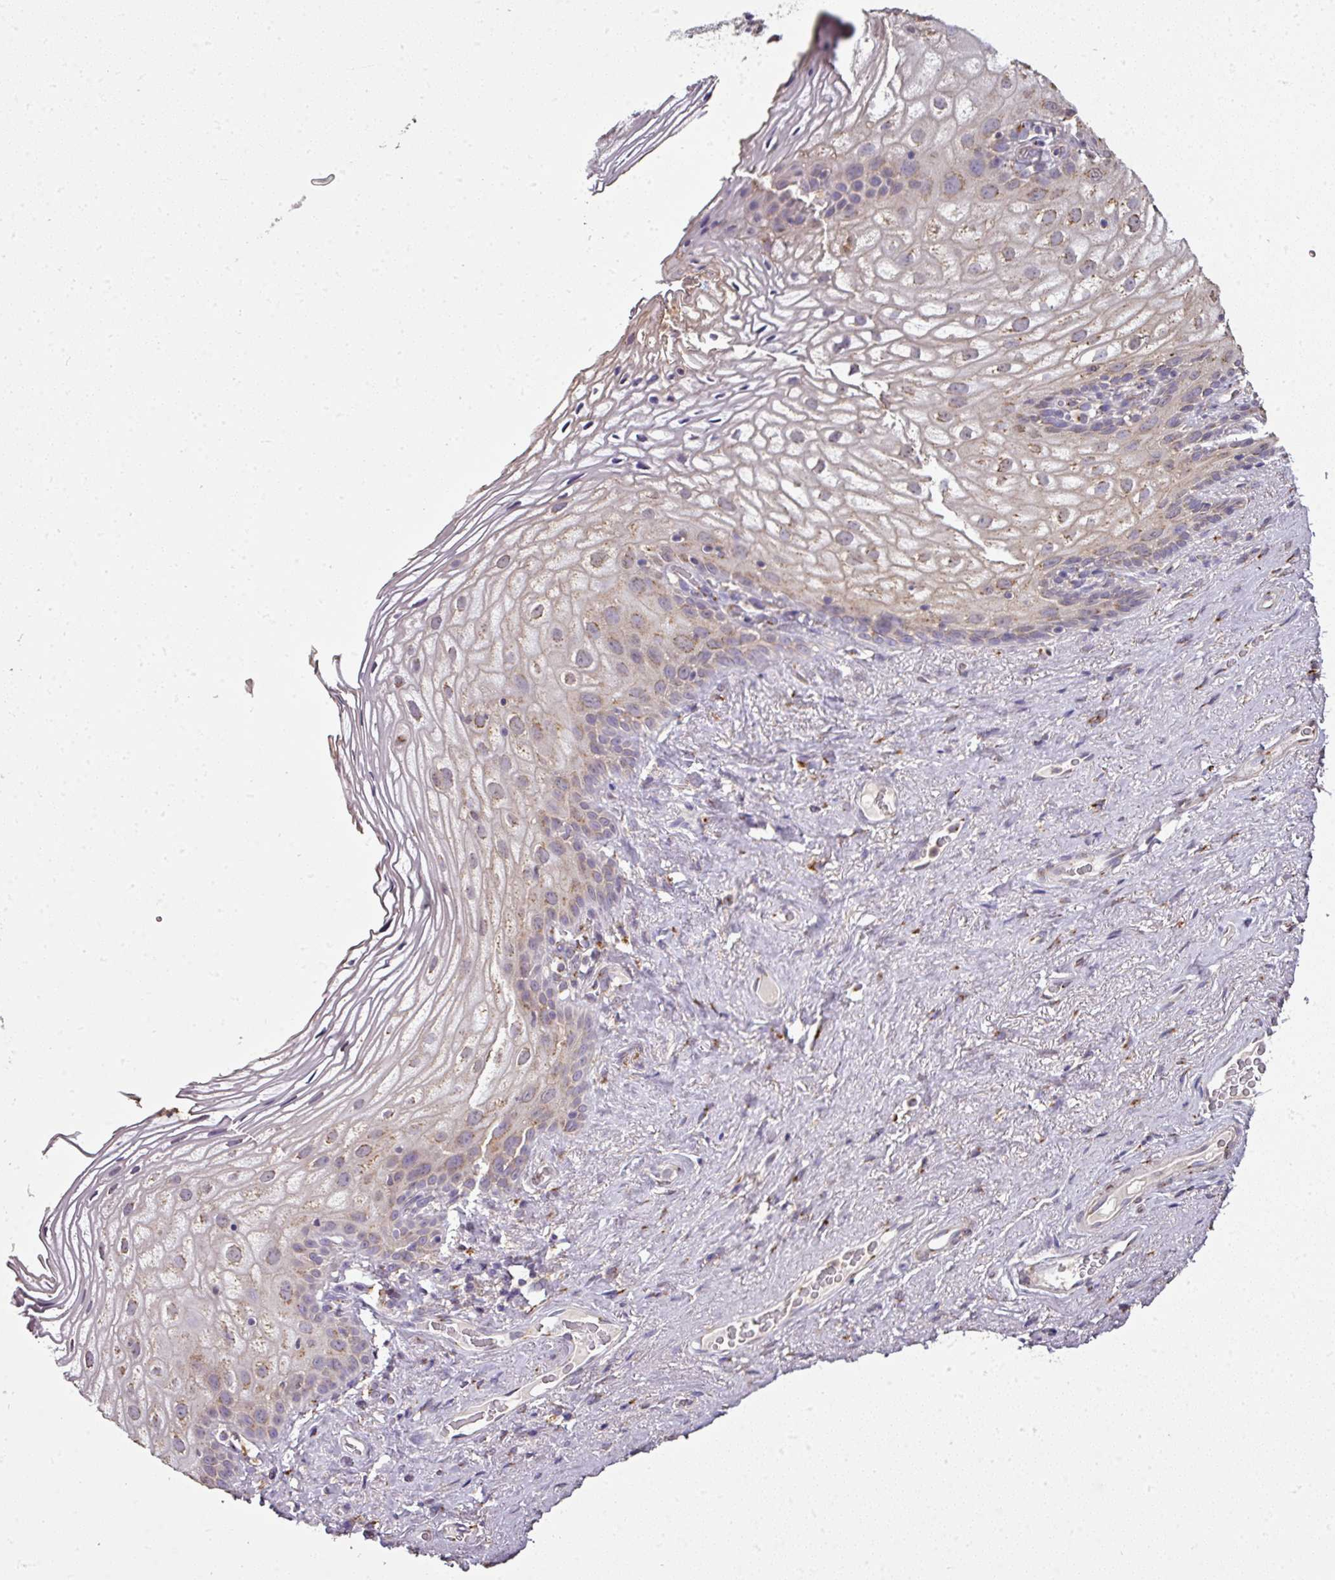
{"staining": {"intensity": "moderate", "quantity": "25%-75%", "location": "cytoplasmic/membranous"}, "tissue": "vagina", "cell_type": "Squamous epithelial cells", "image_type": "normal", "snomed": [{"axis": "morphology", "description": "Normal tissue, NOS"}, {"axis": "topography", "description": "Vagina"}, {"axis": "topography", "description": "Peripheral nerve tissue"}], "caption": "Immunohistochemistry (DAB (3,3'-diaminobenzidine)) staining of unremarkable human vagina reveals moderate cytoplasmic/membranous protein positivity in approximately 25%-75% of squamous epithelial cells.", "gene": "JPH2", "patient": {"sex": "female", "age": 71}}